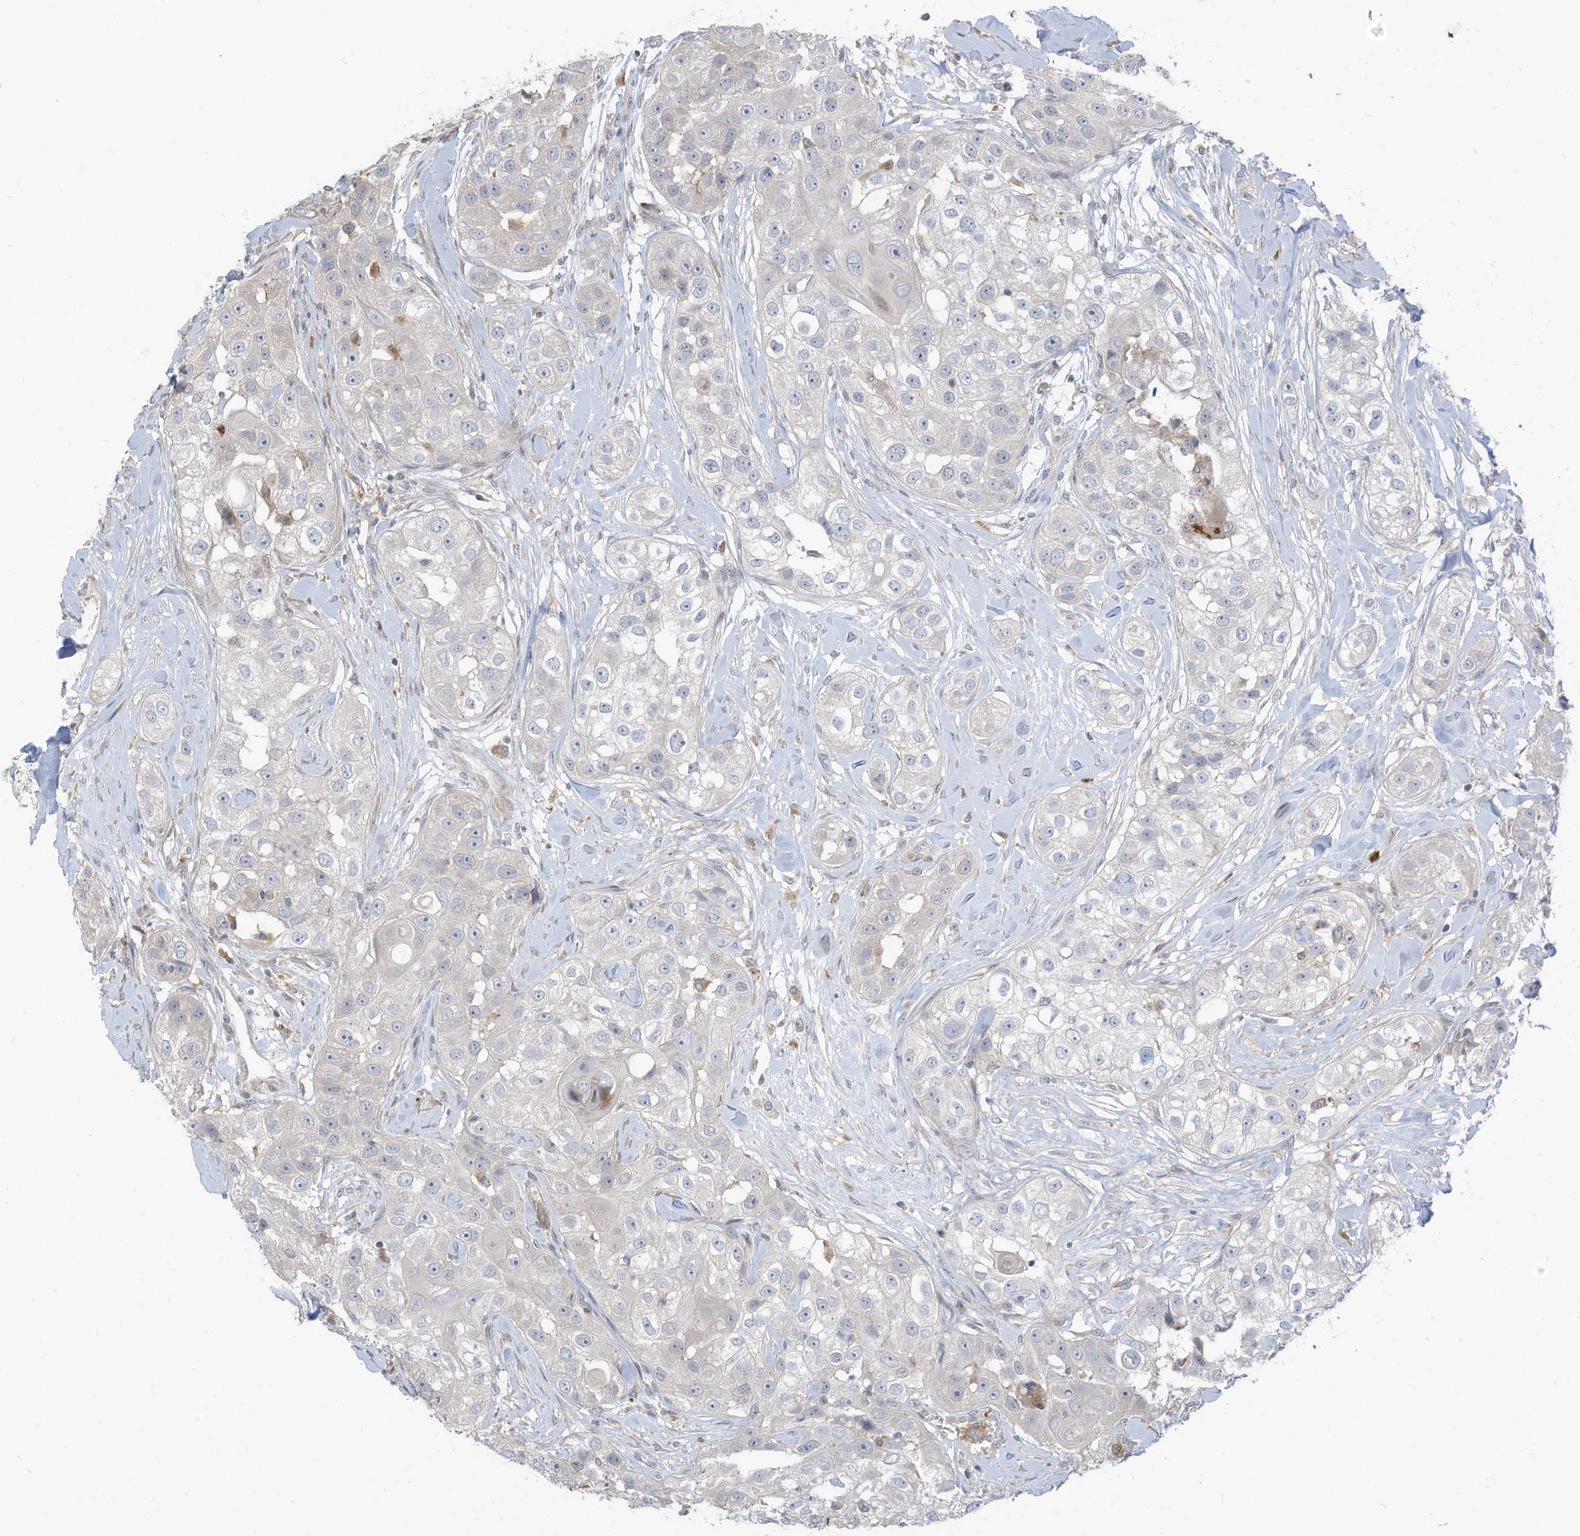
{"staining": {"intensity": "negative", "quantity": "none", "location": "none"}, "tissue": "head and neck cancer", "cell_type": "Tumor cells", "image_type": "cancer", "snomed": [{"axis": "morphology", "description": "Normal tissue, NOS"}, {"axis": "morphology", "description": "Squamous cell carcinoma, NOS"}, {"axis": "topography", "description": "Skeletal muscle"}, {"axis": "topography", "description": "Head-Neck"}], "caption": "Head and neck cancer was stained to show a protein in brown. There is no significant positivity in tumor cells.", "gene": "DZIP3", "patient": {"sex": "male", "age": 51}}